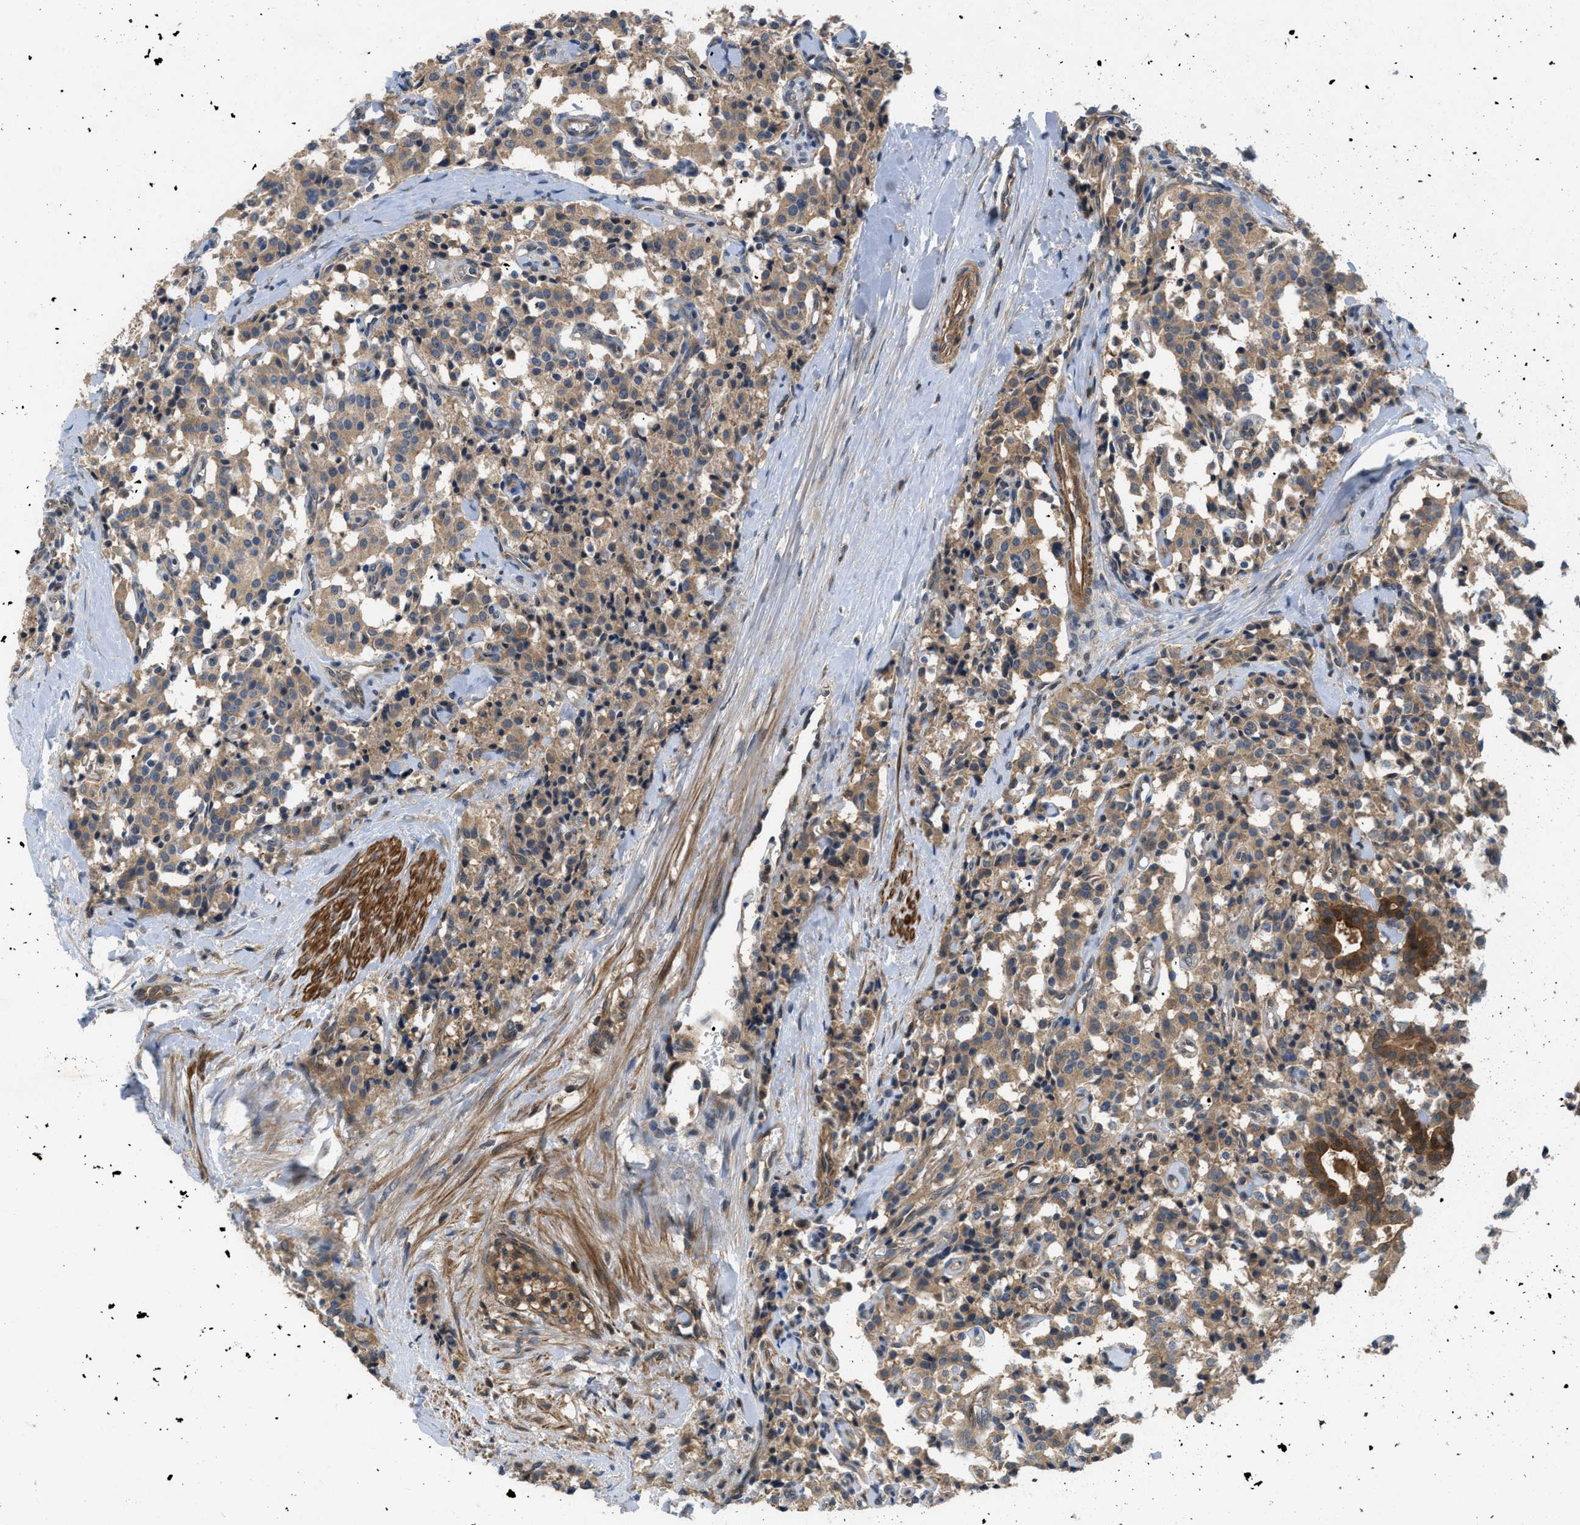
{"staining": {"intensity": "moderate", "quantity": ">75%", "location": "cytoplasmic/membranous"}, "tissue": "carcinoid", "cell_type": "Tumor cells", "image_type": "cancer", "snomed": [{"axis": "morphology", "description": "Carcinoid, malignant, NOS"}, {"axis": "topography", "description": "Lung"}], "caption": "Immunohistochemical staining of human malignant carcinoid shows medium levels of moderate cytoplasmic/membranous protein staining in approximately >75% of tumor cells. (DAB IHC, brown staining for protein, blue staining for nuclei).", "gene": "GPR31", "patient": {"sex": "male", "age": 30}}